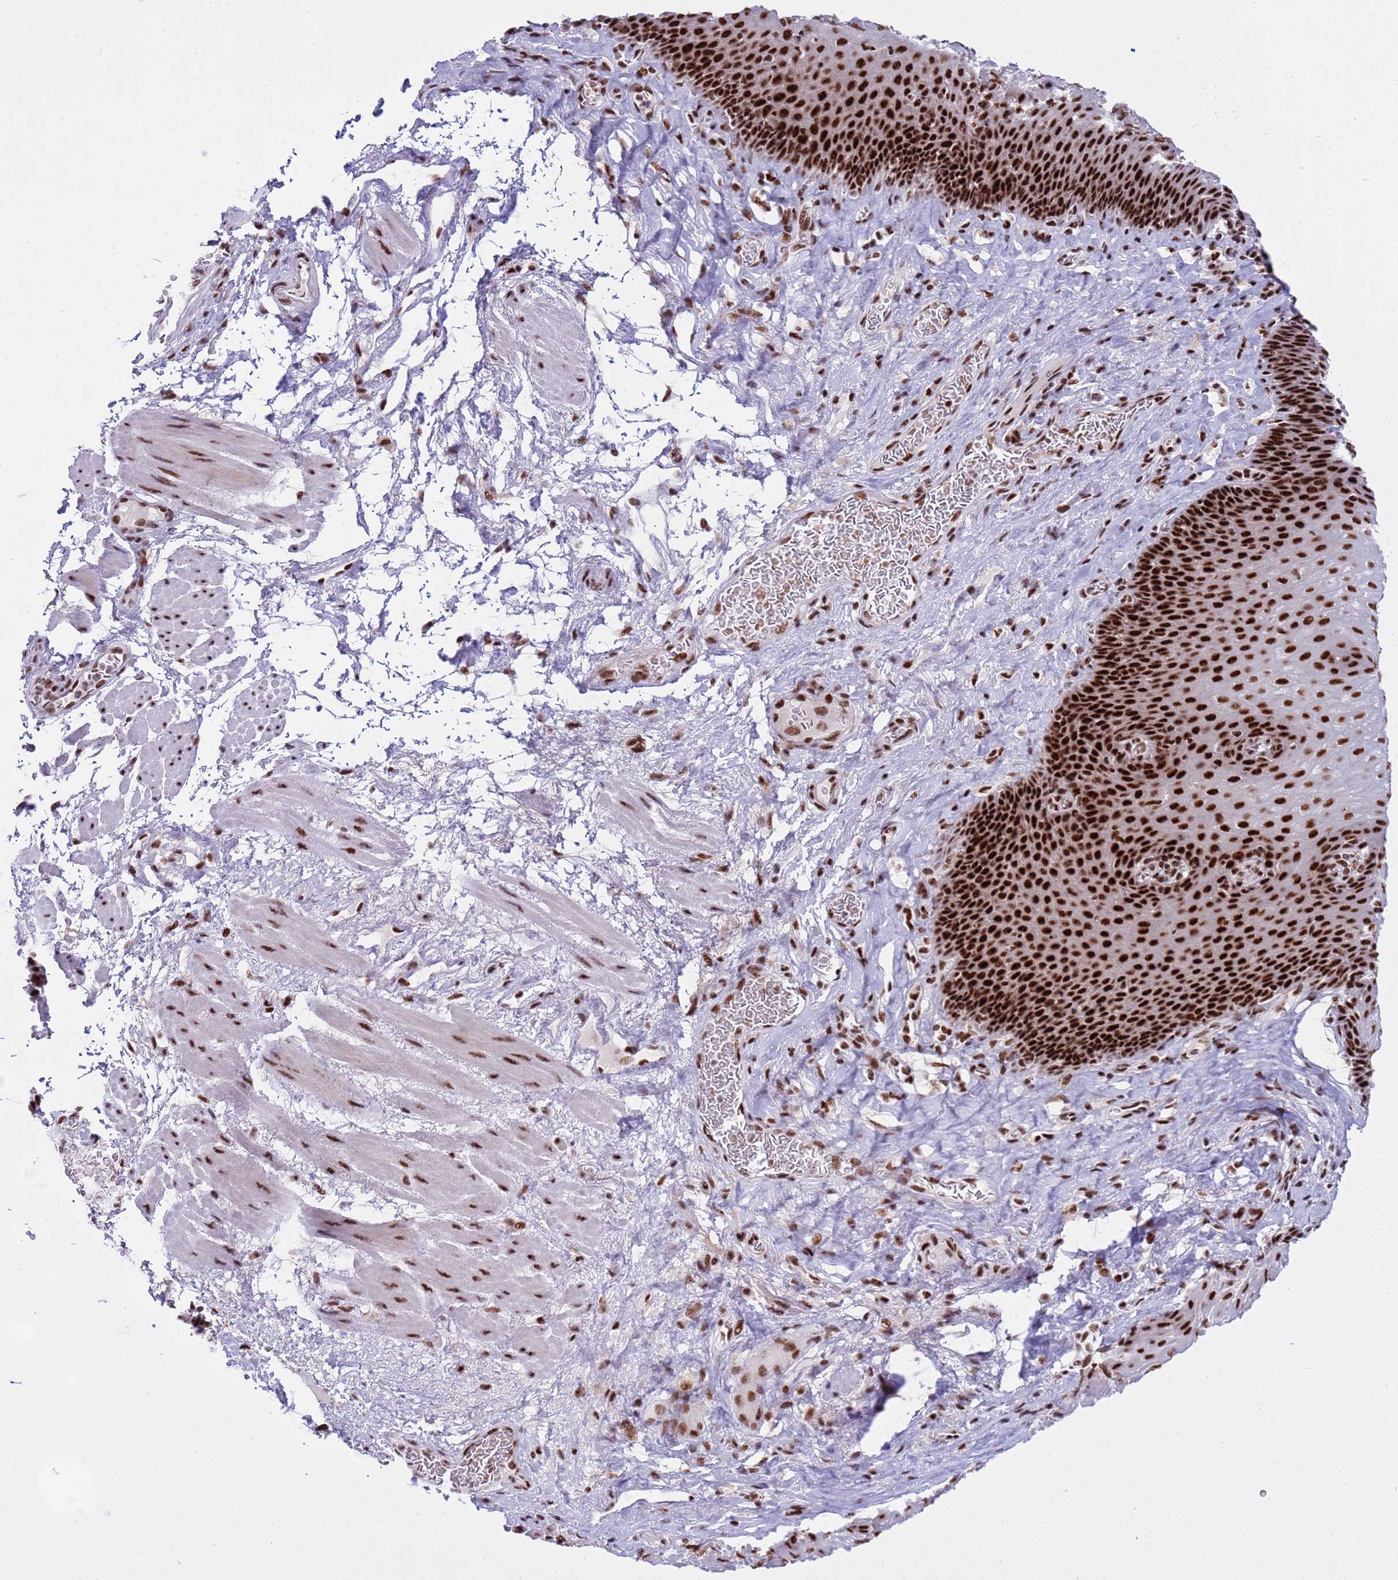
{"staining": {"intensity": "strong", "quantity": ">75%", "location": "nuclear"}, "tissue": "esophagus", "cell_type": "Squamous epithelial cells", "image_type": "normal", "snomed": [{"axis": "morphology", "description": "Normal tissue, NOS"}, {"axis": "topography", "description": "Esophagus"}], "caption": "Strong nuclear staining for a protein is seen in about >75% of squamous epithelial cells of normal esophagus using immunohistochemistry.", "gene": "THOC2", "patient": {"sex": "male", "age": 60}}